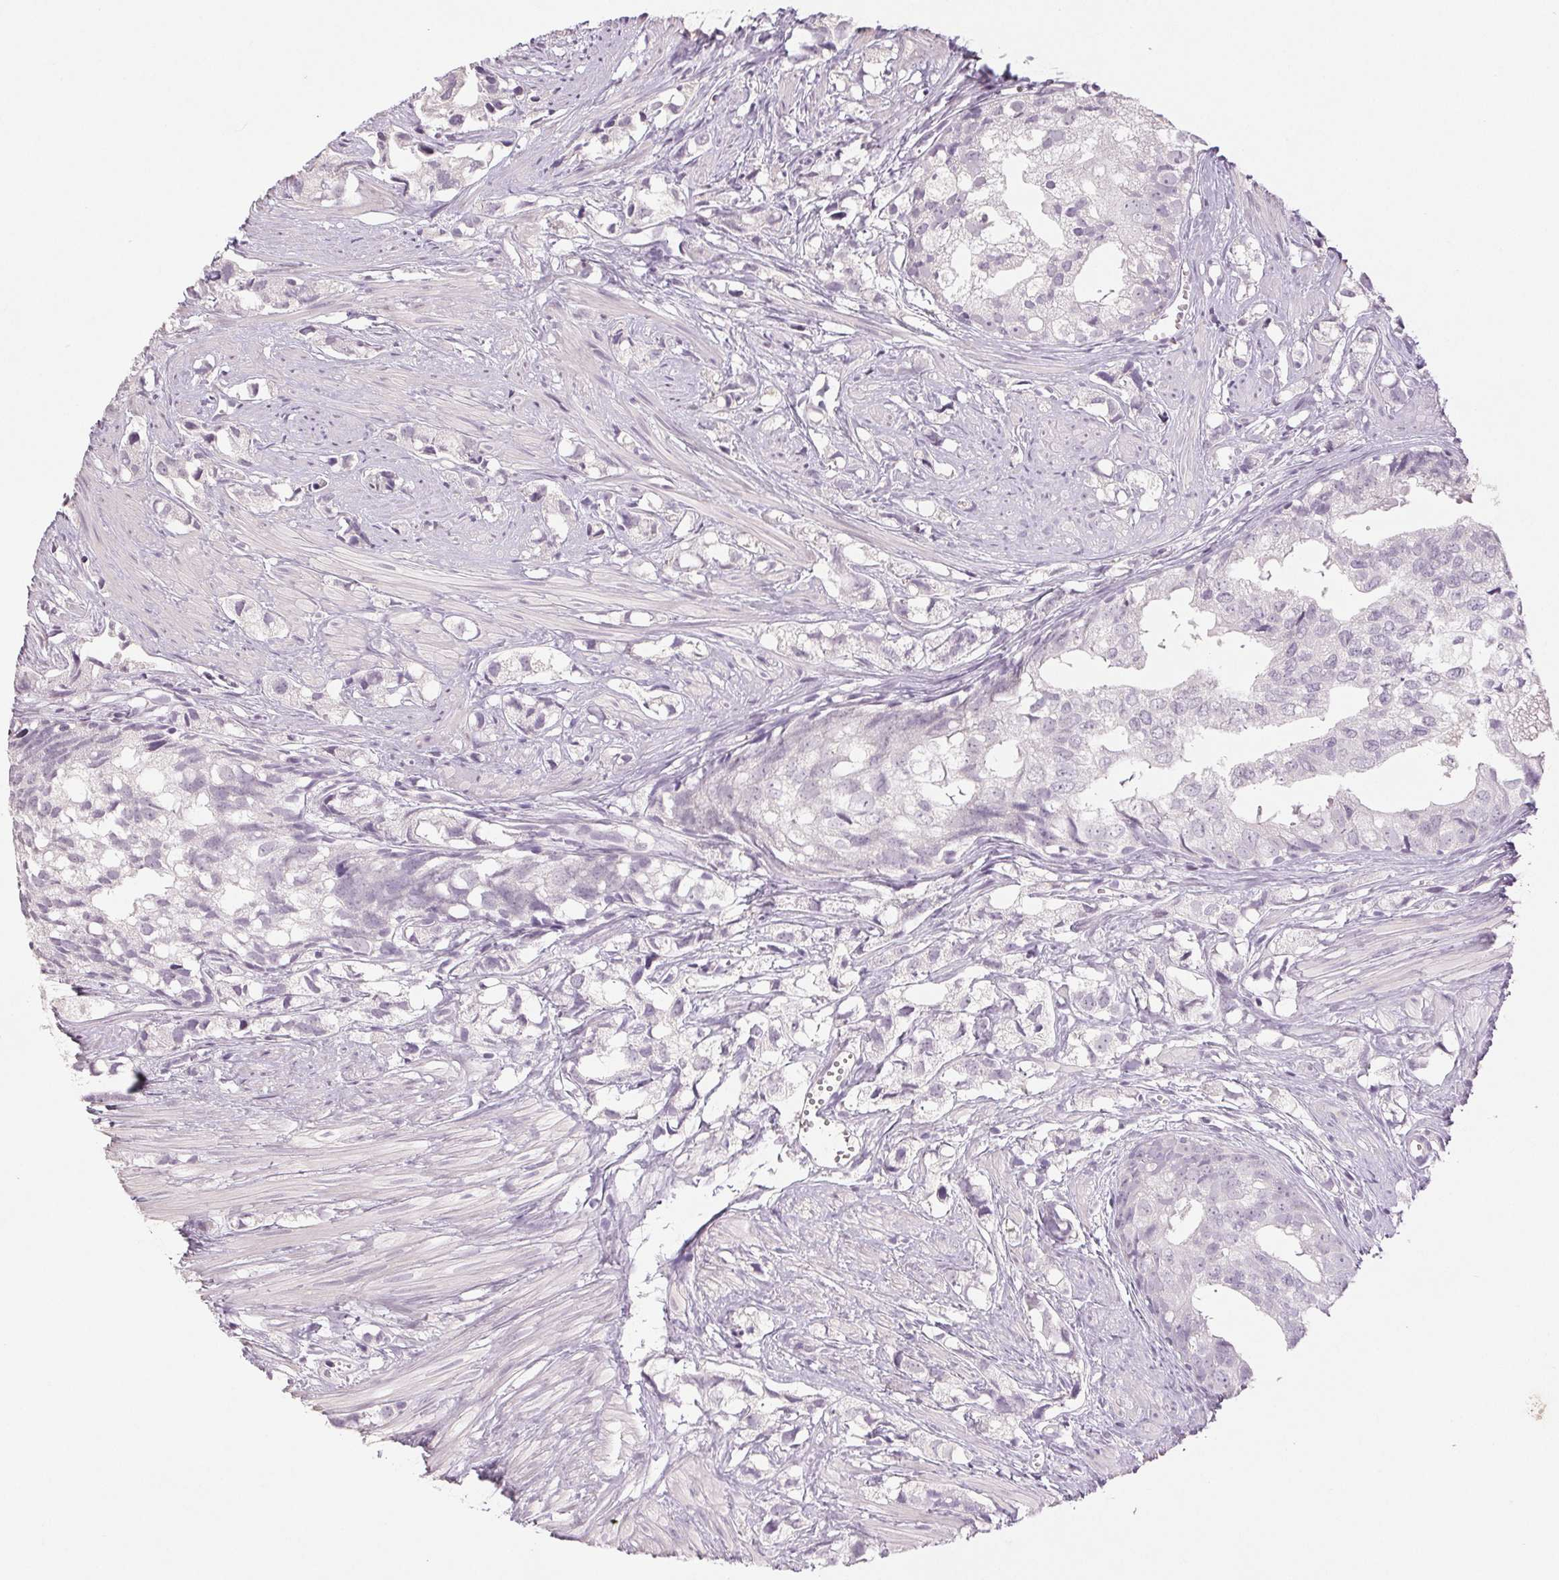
{"staining": {"intensity": "negative", "quantity": "none", "location": "none"}, "tissue": "prostate cancer", "cell_type": "Tumor cells", "image_type": "cancer", "snomed": [{"axis": "morphology", "description": "Adenocarcinoma, High grade"}, {"axis": "topography", "description": "Prostate"}], "caption": "High magnification brightfield microscopy of prostate high-grade adenocarcinoma stained with DAB (3,3'-diaminobenzidine) (brown) and counterstained with hematoxylin (blue): tumor cells show no significant expression.", "gene": "LTF", "patient": {"sex": "male", "age": 58}}